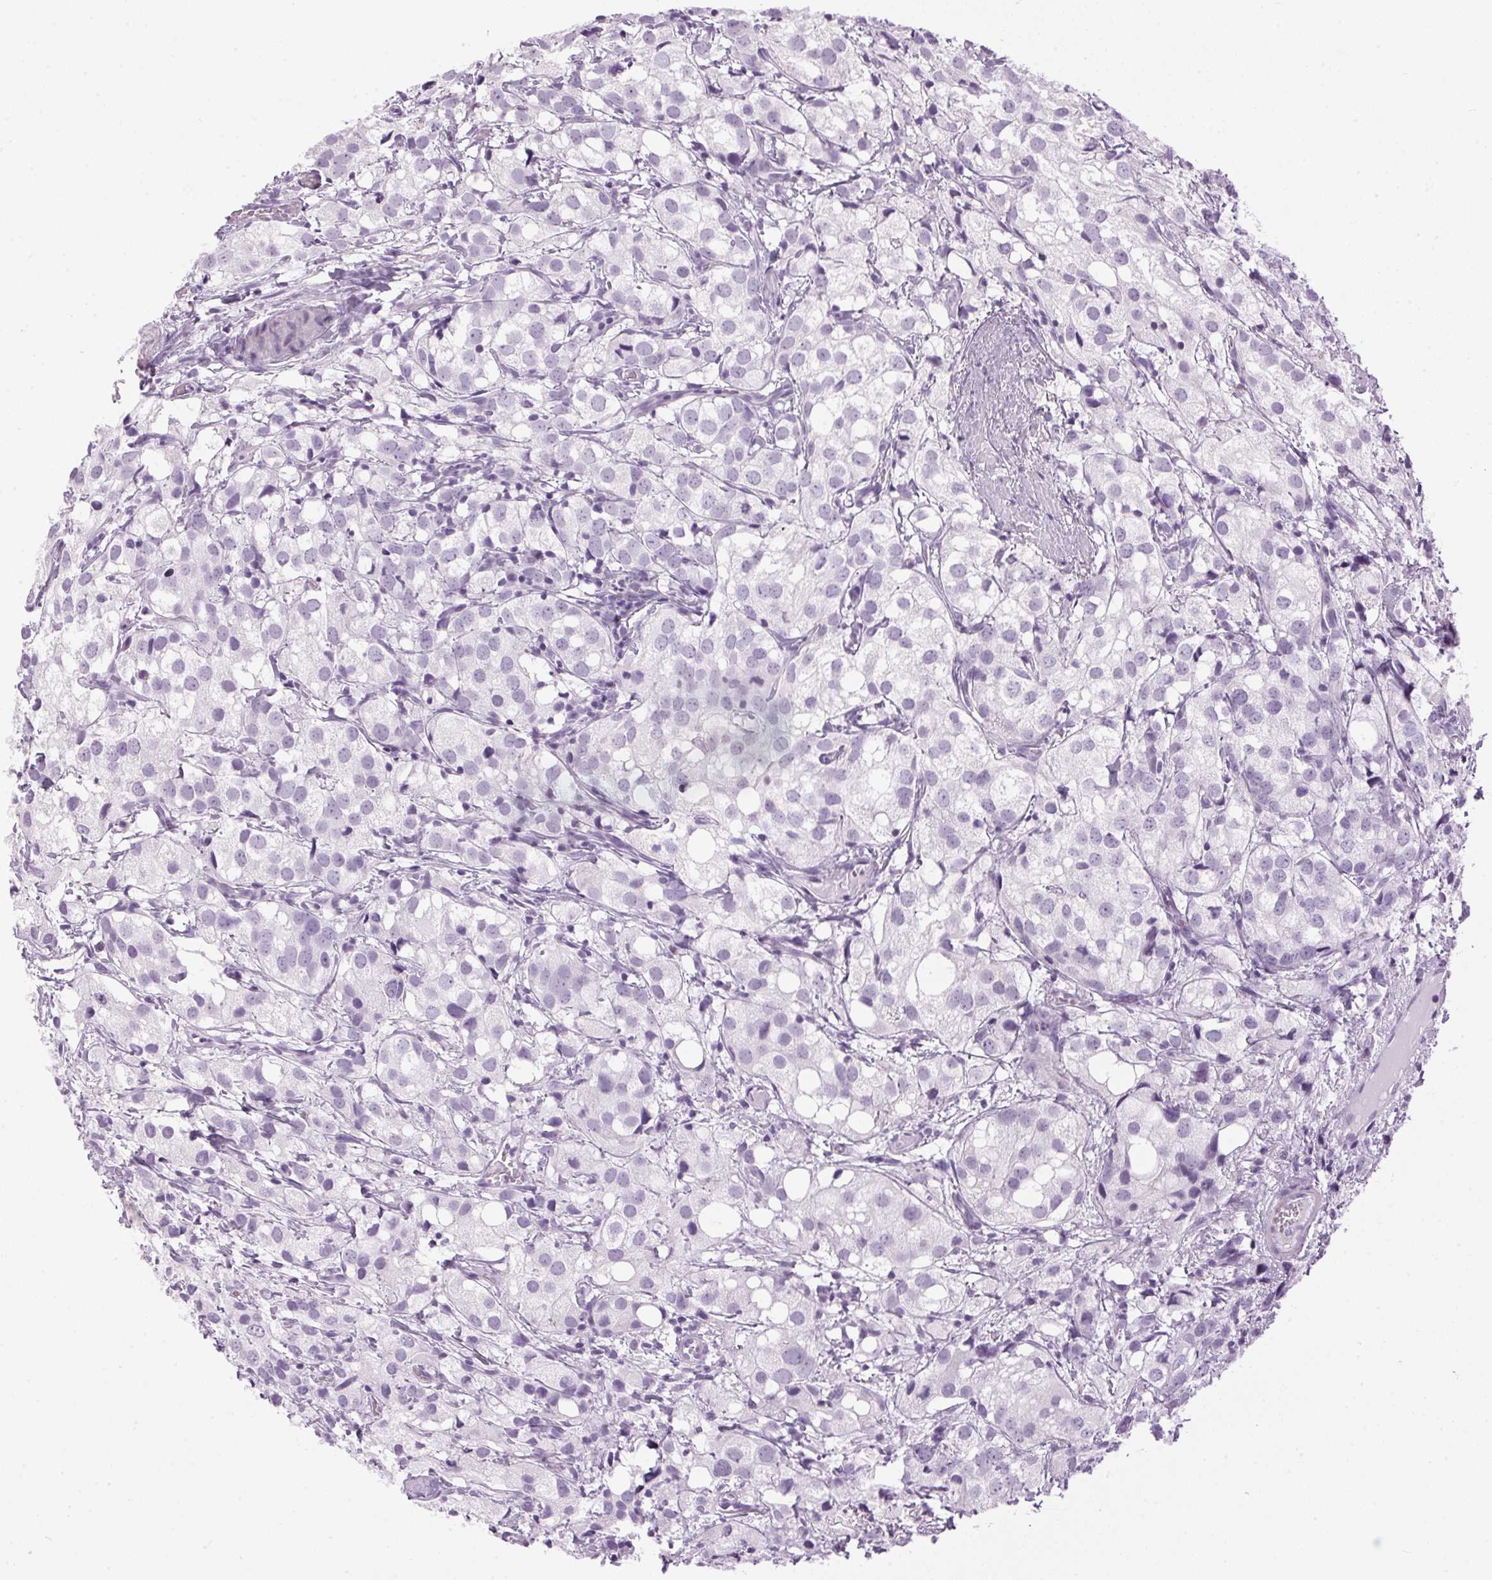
{"staining": {"intensity": "negative", "quantity": "none", "location": "none"}, "tissue": "prostate cancer", "cell_type": "Tumor cells", "image_type": "cancer", "snomed": [{"axis": "morphology", "description": "Adenocarcinoma, High grade"}, {"axis": "topography", "description": "Prostate"}], "caption": "Immunohistochemistry histopathology image of prostate adenocarcinoma (high-grade) stained for a protein (brown), which demonstrates no staining in tumor cells.", "gene": "SP7", "patient": {"sex": "male", "age": 86}}